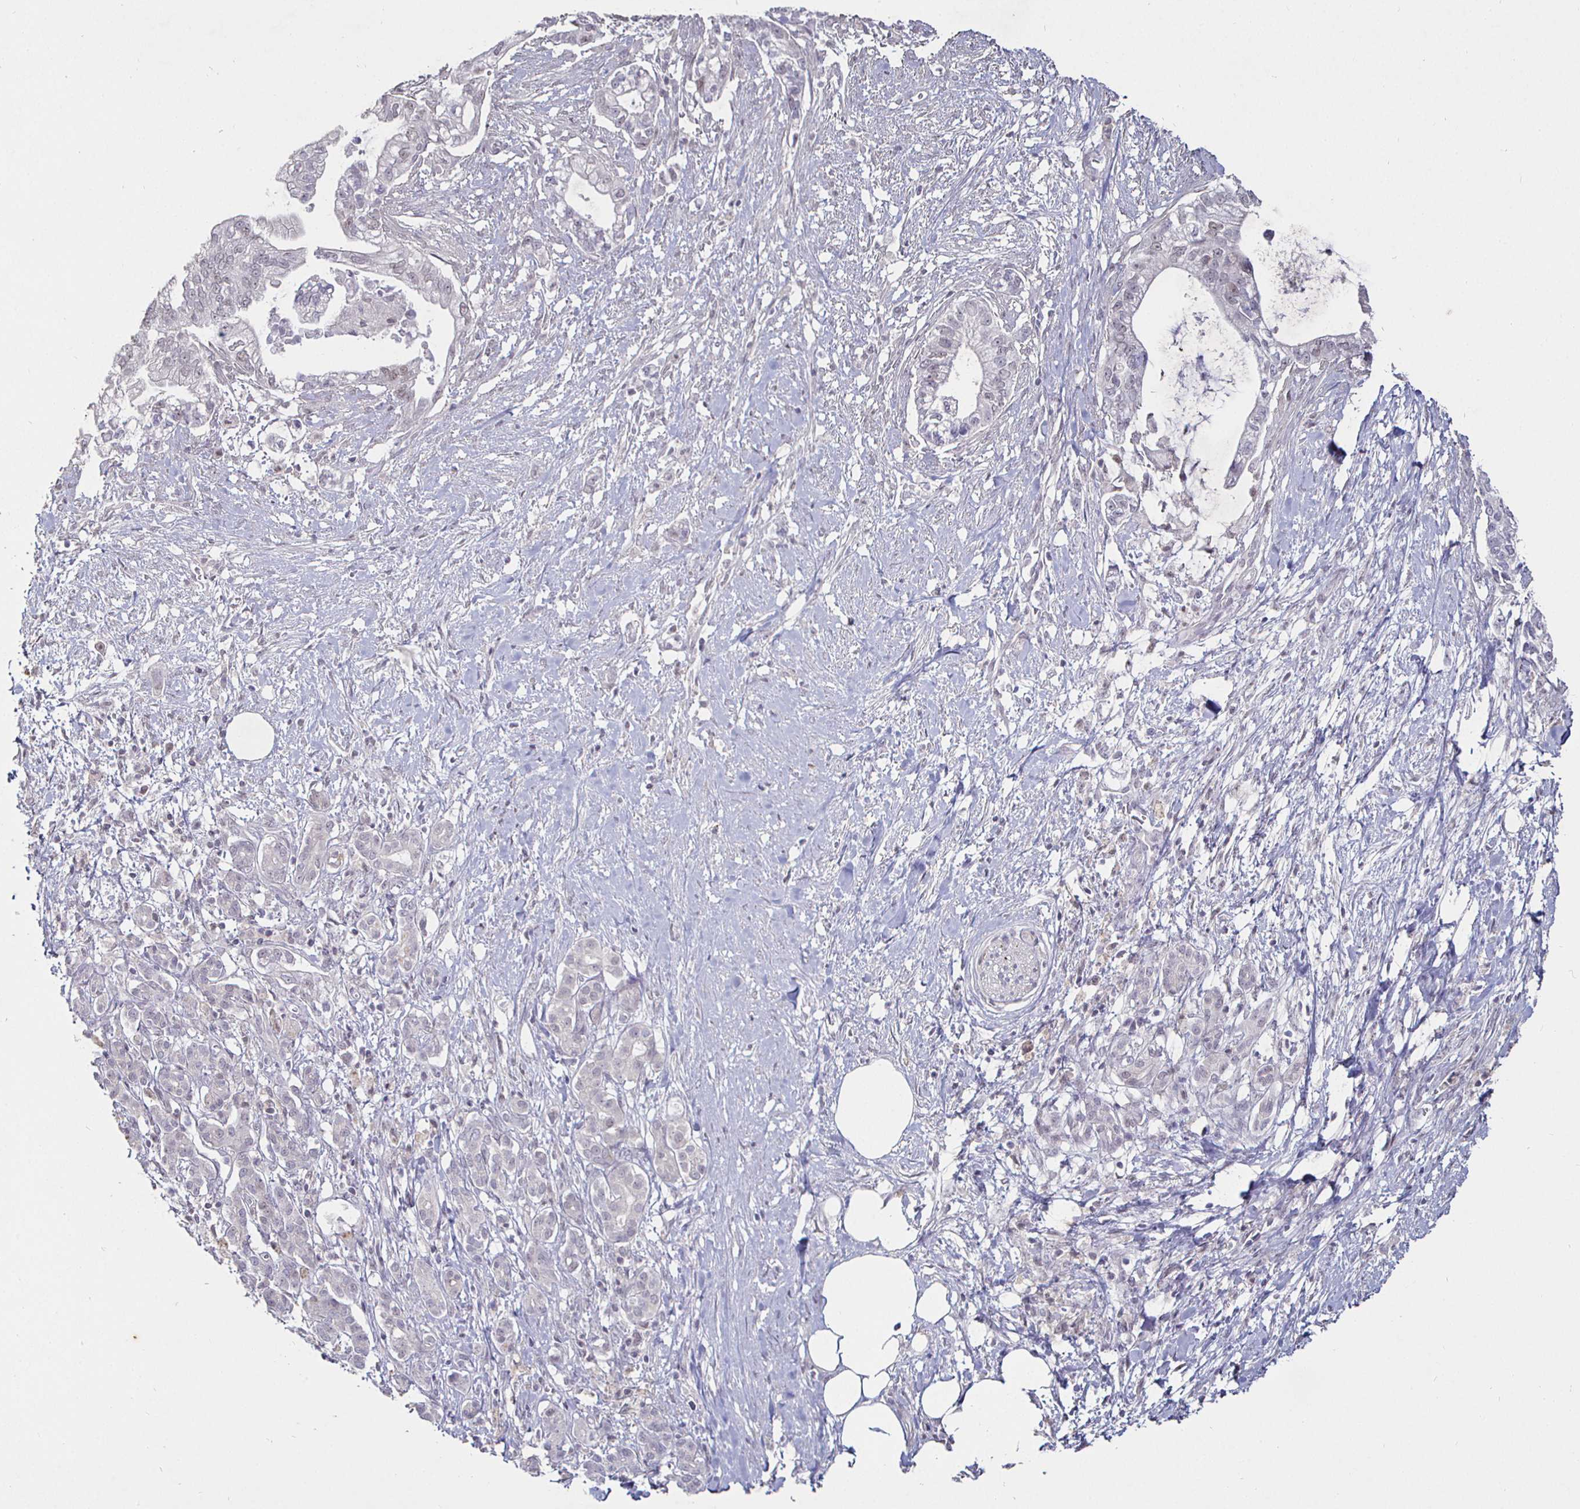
{"staining": {"intensity": "weak", "quantity": "25%-75%", "location": "nuclear"}, "tissue": "pancreatic cancer", "cell_type": "Tumor cells", "image_type": "cancer", "snomed": [{"axis": "morphology", "description": "Adenocarcinoma, NOS"}, {"axis": "topography", "description": "Pancreas"}], "caption": "An IHC micrograph of tumor tissue is shown. Protein staining in brown labels weak nuclear positivity in adenocarcinoma (pancreatic) within tumor cells.", "gene": "MLH1", "patient": {"sex": "male", "age": 70}}